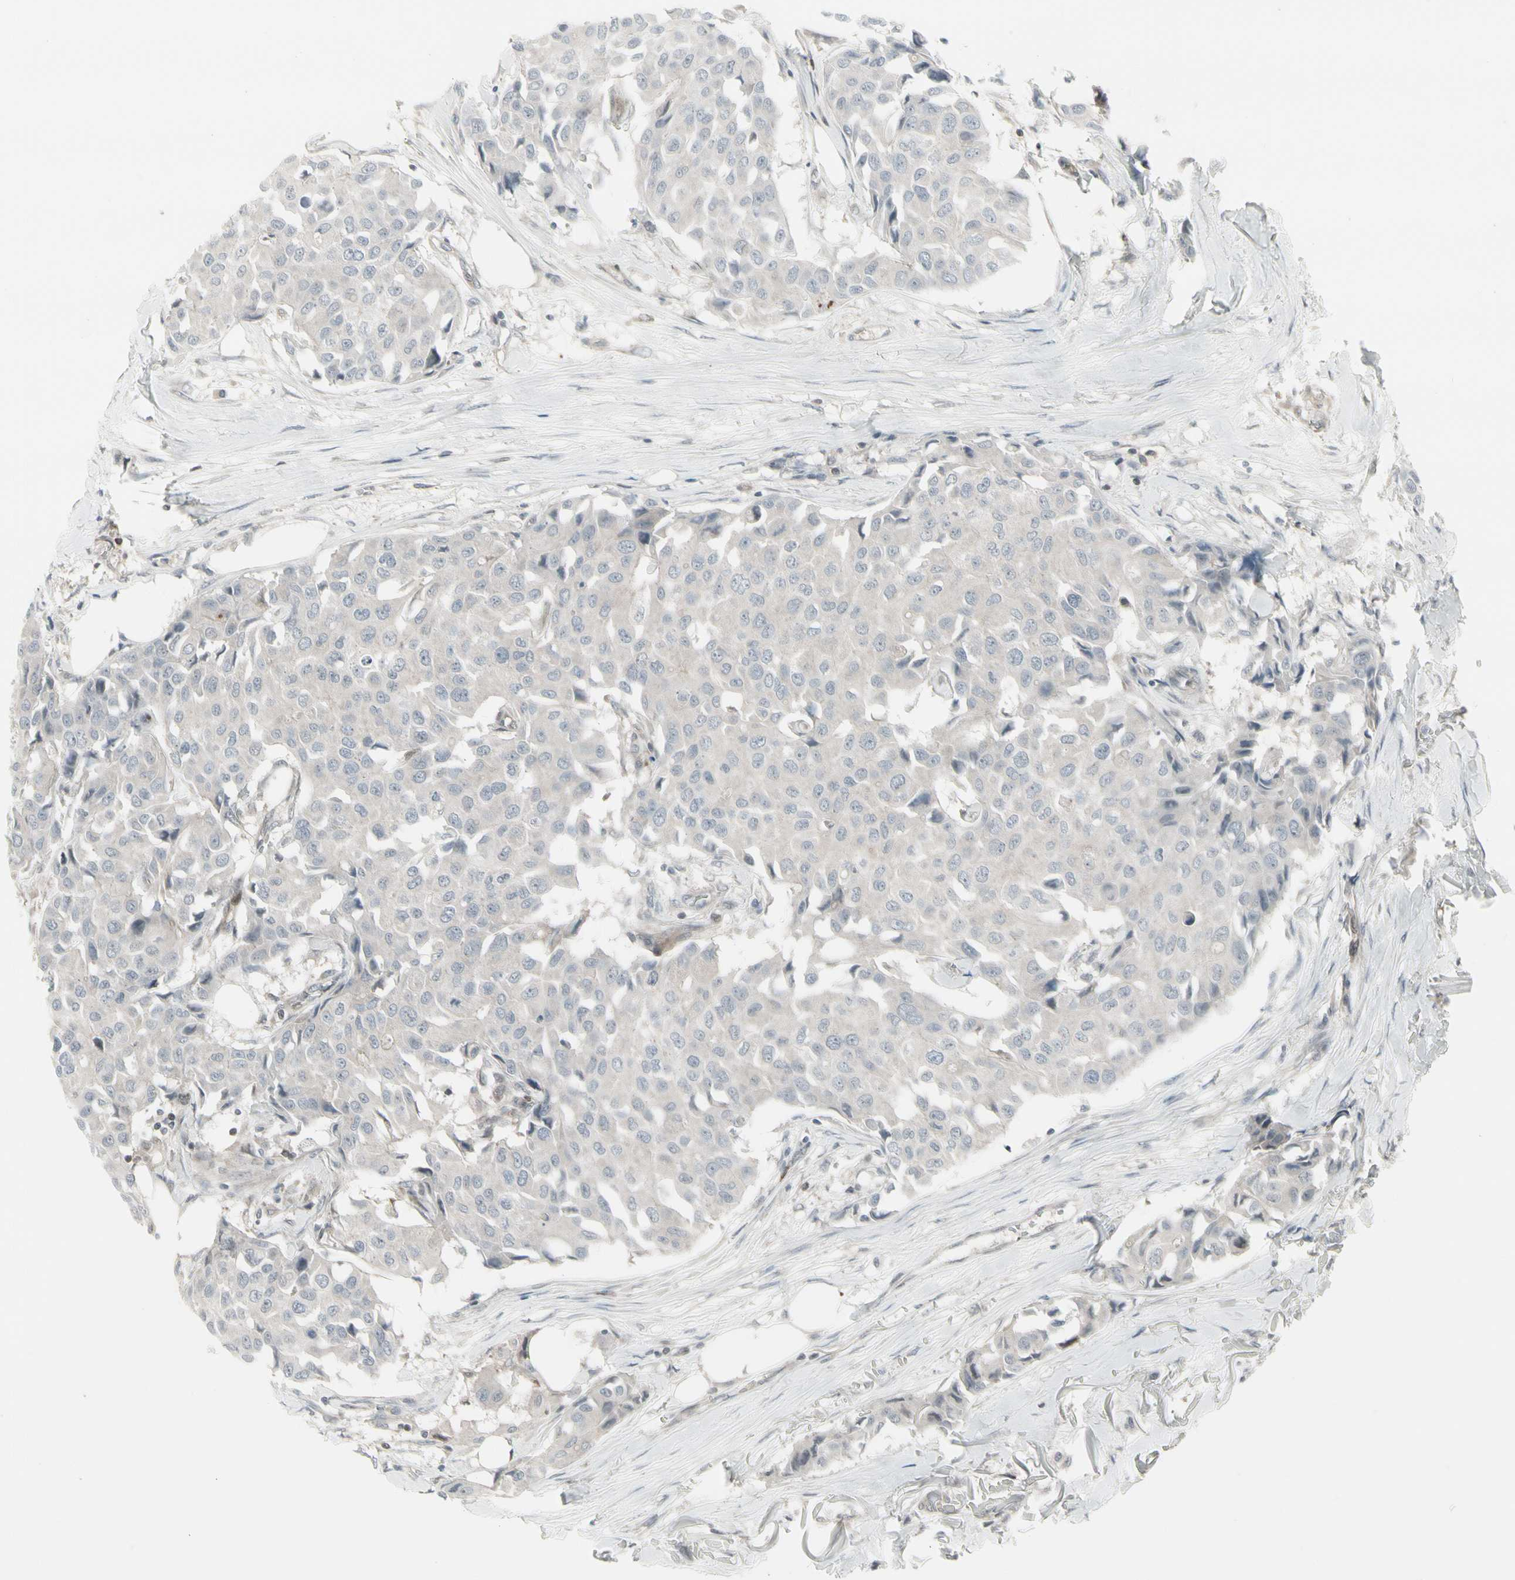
{"staining": {"intensity": "weak", "quantity": ">75%", "location": "cytoplasmic/membranous"}, "tissue": "breast cancer", "cell_type": "Tumor cells", "image_type": "cancer", "snomed": [{"axis": "morphology", "description": "Duct carcinoma"}, {"axis": "topography", "description": "Breast"}], "caption": "This histopathology image exhibits immunohistochemistry (IHC) staining of human breast infiltrating ductal carcinoma, with low weak cytoplasmic/membranous expression in approximately >75% of tumor cells.", "gene": "IGFBP6", "patient": {"sex": "female", "age": 80}}